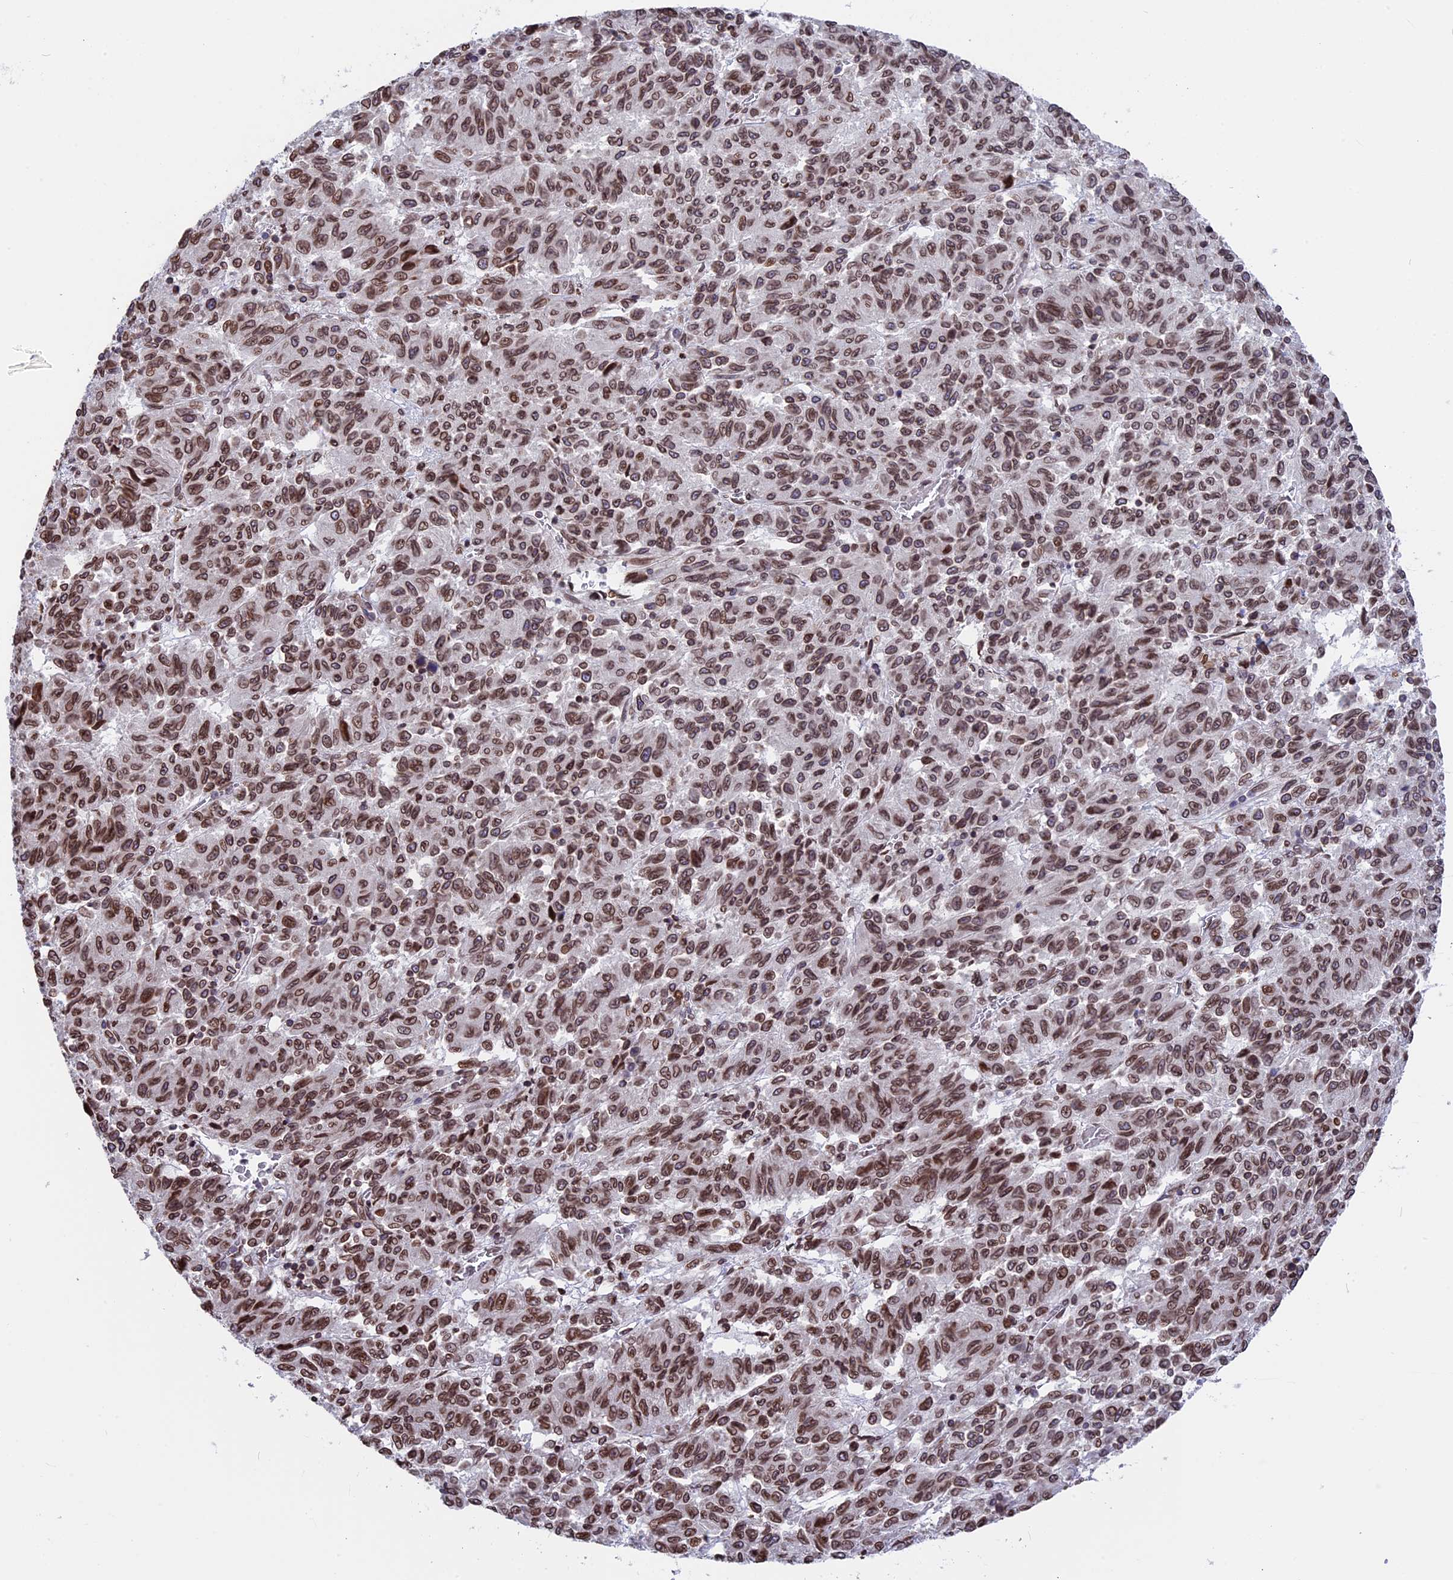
{"staining": {"intensity": "moderate", "quantity": ">75%", "location": "cytoplasmic/membranous,nuclear"}, "tissue": "melanoma", "cell_type": "Tumor cells", "image_type": "cancer", "snomed": [{"axis": "morphology", "description": "Malignant melanoma, Metastatic site"}, {"axis": "topography", "description": "Lung"}], "caption": "Immunohistochemistry of malignant melanoma (metastatic site) shows medium levels of moderate cytoplasmic/membranous and nuclear expression in approximately >75% of tumor cells. The staining was performed using DAB, with brown indicating positive protein expression. Nuclei are stained blue with hematoxylin.", "gene": "PTCHD4", "patient": {"sex": "male", "age": 64}}